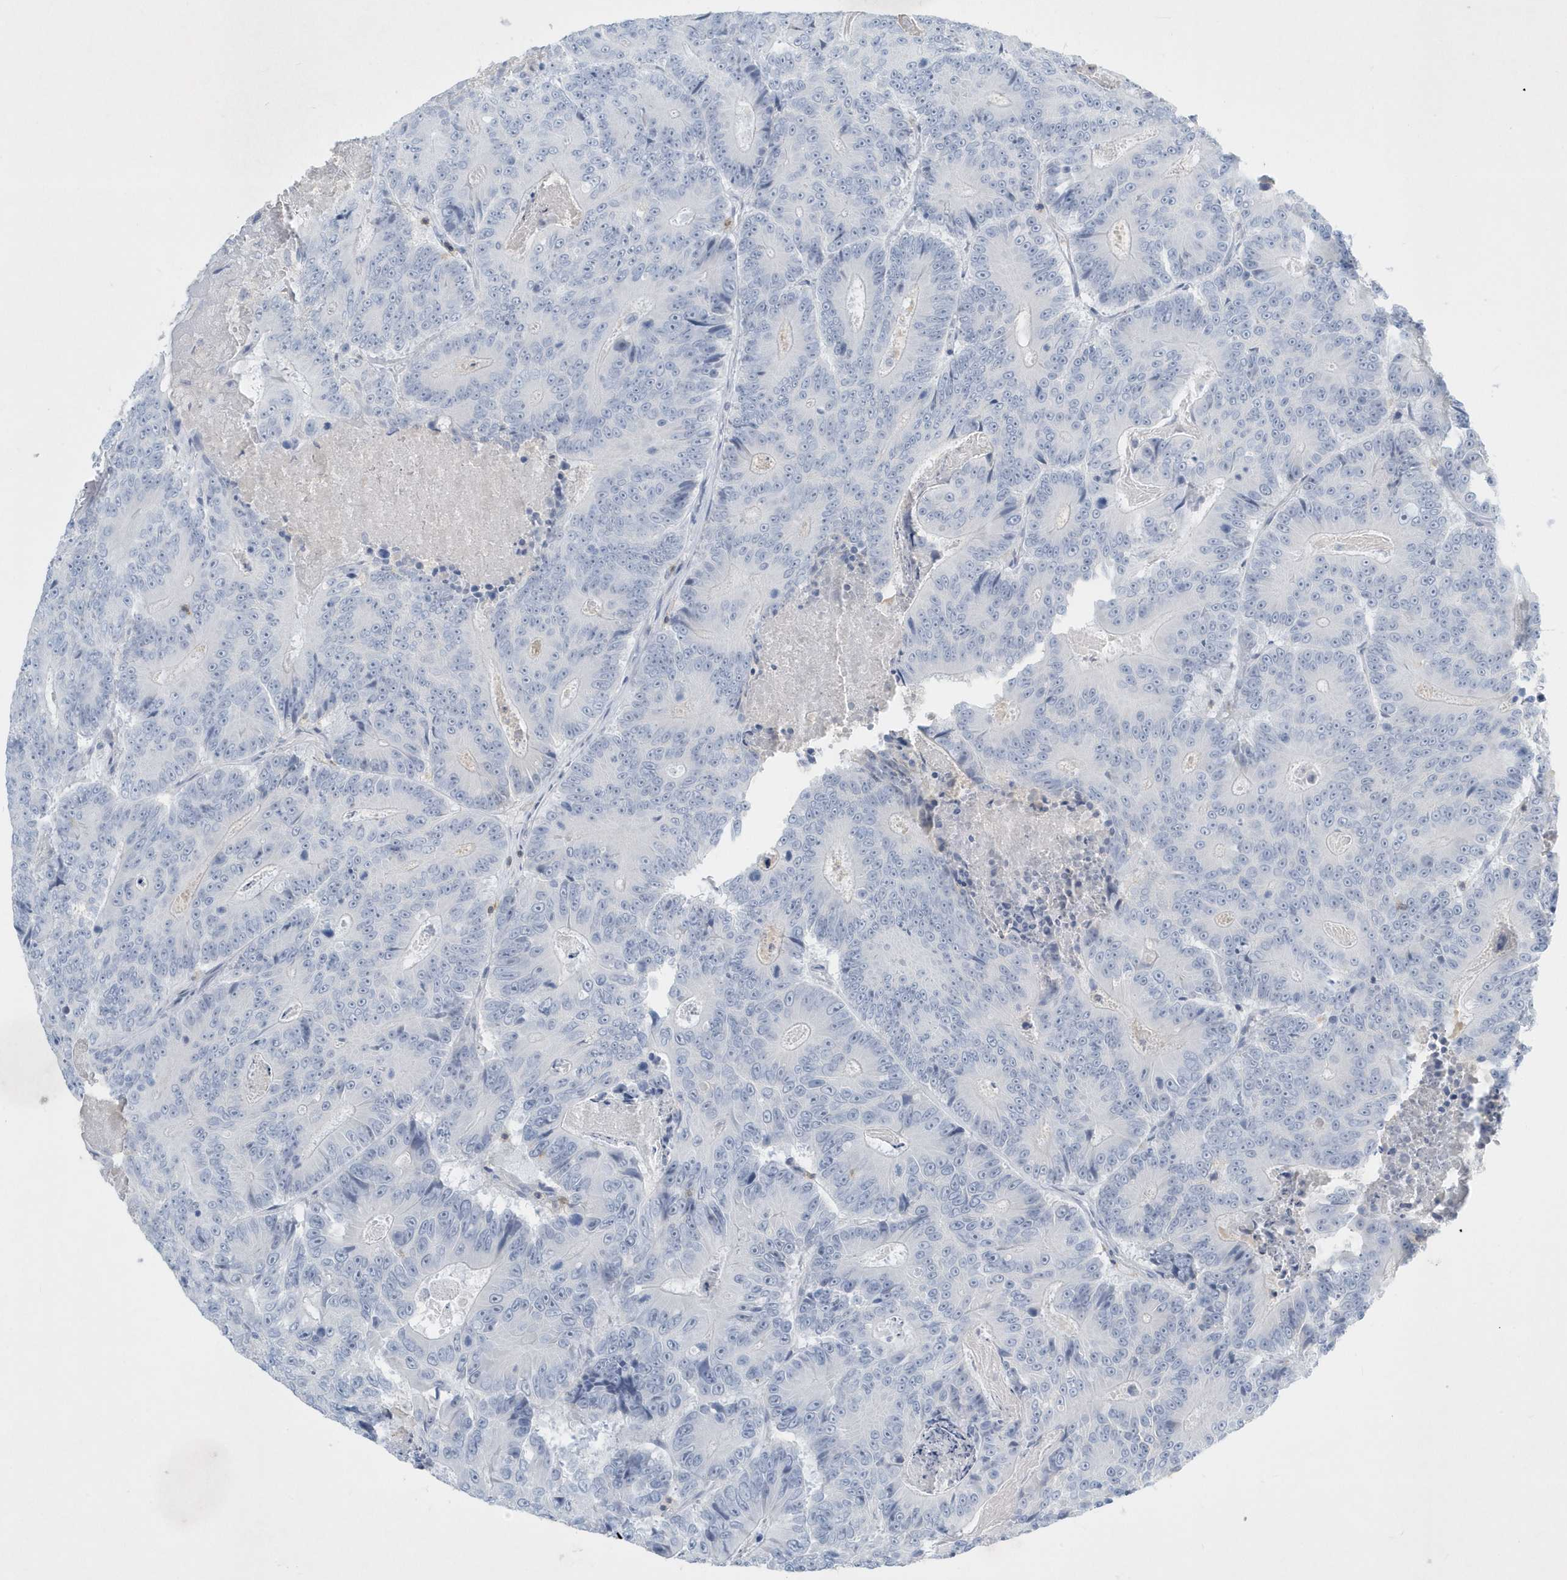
{"staining": {"intensity": "negative", "quantity": "none", "location": "none"}, "tissue": "colorectal cancer", "cell_type": "Tumor cells", "image_type": "cancer", "snomed": [{"axis": "morphology", "description": "Adenocarcinoma, NOS"}, {"axis": "topography", "description": "Colon"}], "caption": "DAB (3,3'-diaminobenzidine) immunohistochemical staining of human colorectal cancer displays no significant staining in tumor cells.", "gene": "PSD4", "patient": {"sex": "male", "age": 83}}